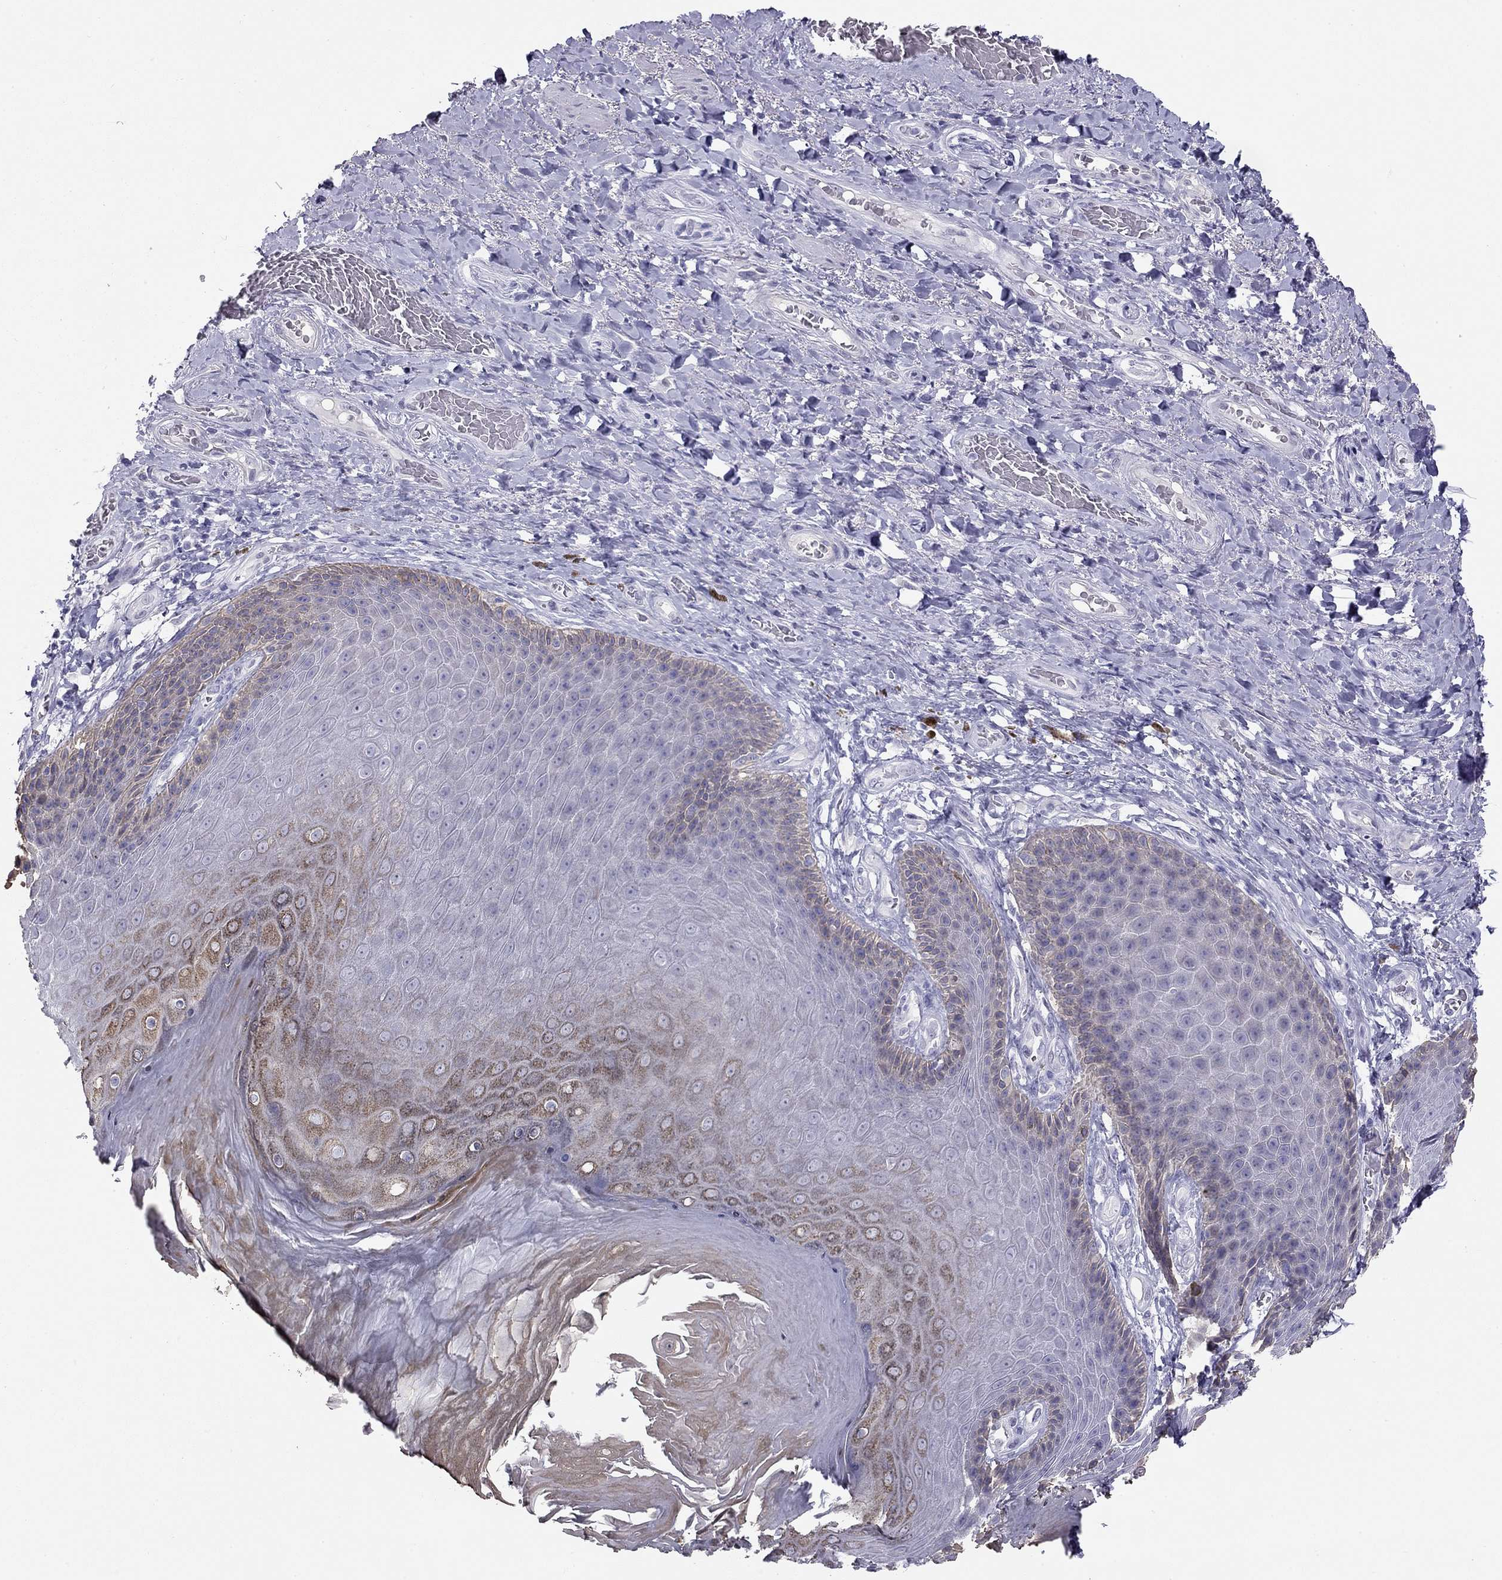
{"staining": {"intensity": "negative", "quantity": "none", "location": "none"}, "tissue": "skin", "cell_type": "Epidermal cells", "image_type": "normal", "snomed": [{"axis": "morphology", "description": "Normal tissue, NOS"}, {"axis": "topography", "description": "Skeletal muscle"}, {"axis": "topography", "description": "Anal"}, {"axis": "topography", "description": "Peripheral nerve tissue"}], "caption": "Skin was stained to show a protein in brown. There is no significant staining in epidermal cells. (DAB immunohistochemistry (IHC) with hematoxylin counter stain).", "gene": "KCNV2", "patient": {"sex": "male", "age": 53}}